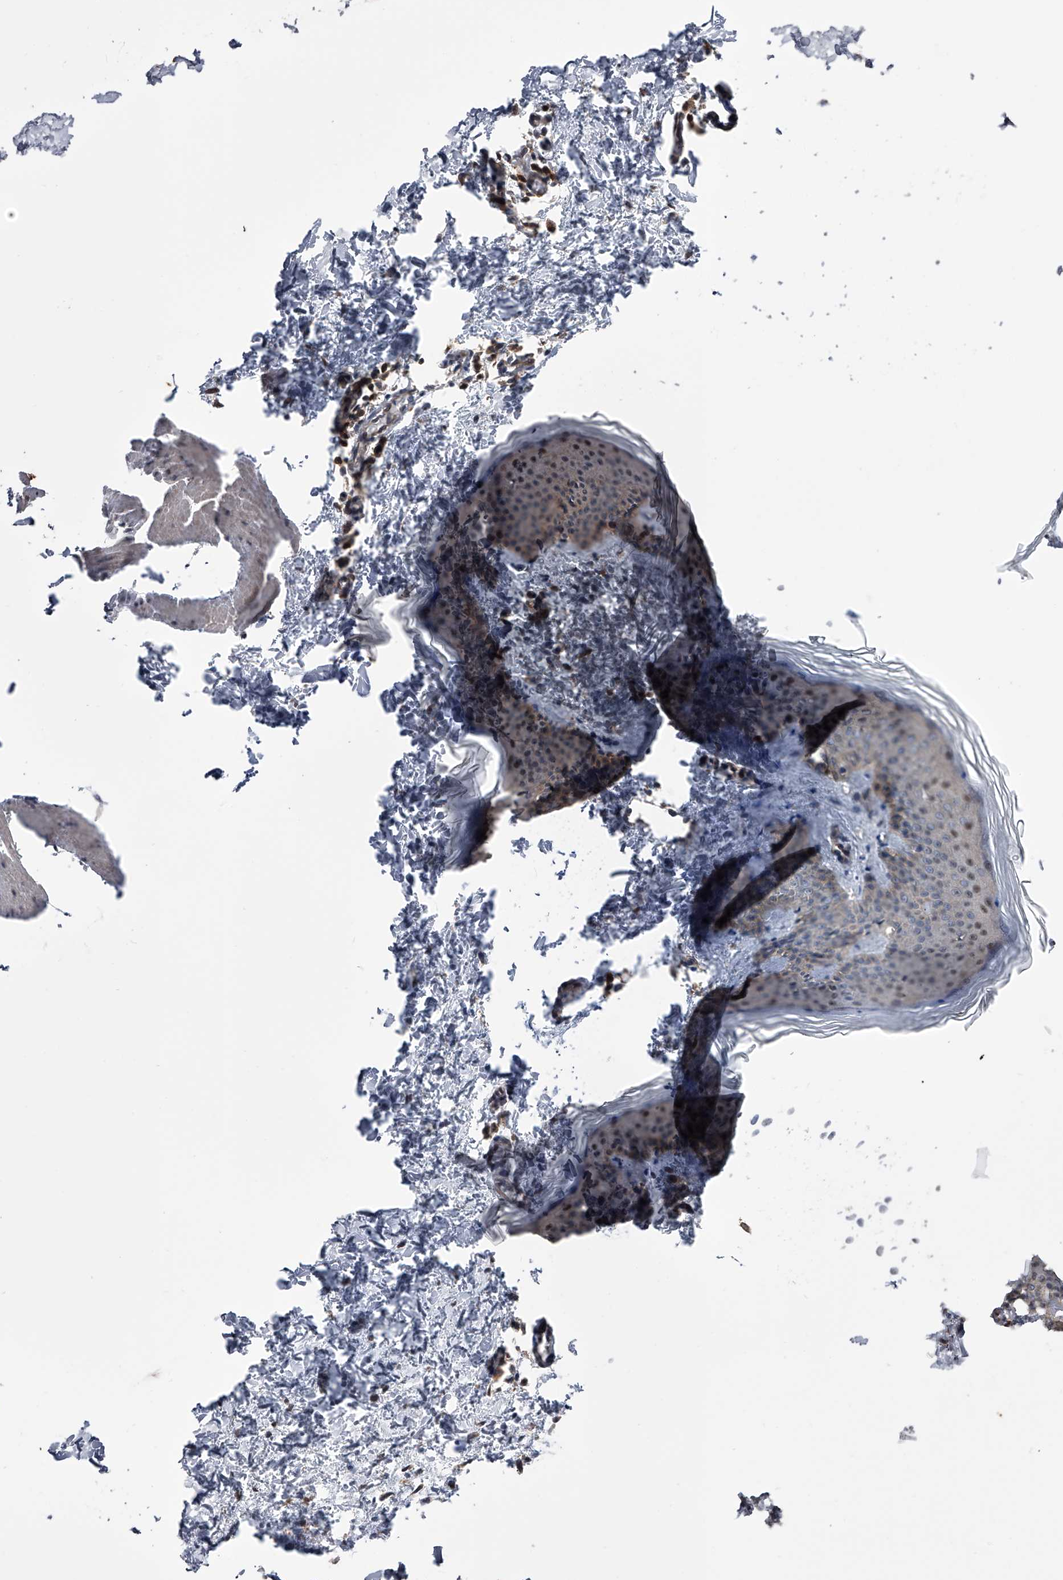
{"staining": {"intensity": "moderate", "quantity": "25%-75%", "location": "cytoplasmic/membranous"}, "tissue": "skin", "cell_type": "Fibroblasts", "image_type": "normal", "snomed": [{"axis": "morphology", "description": "Normal tissue, NOS"}, {"axis": "topography", "description": "Skin"}], "caption": "This micrograph reveals benign skin stained with IHC to label a protein in brown. The cytoplasmic/membranous of fibroblasts show moderate positivity for the protein. Nuclei are counter-stained blue.", "gene": "PAN3", "patient": {"sex": "female", "age": 27}}